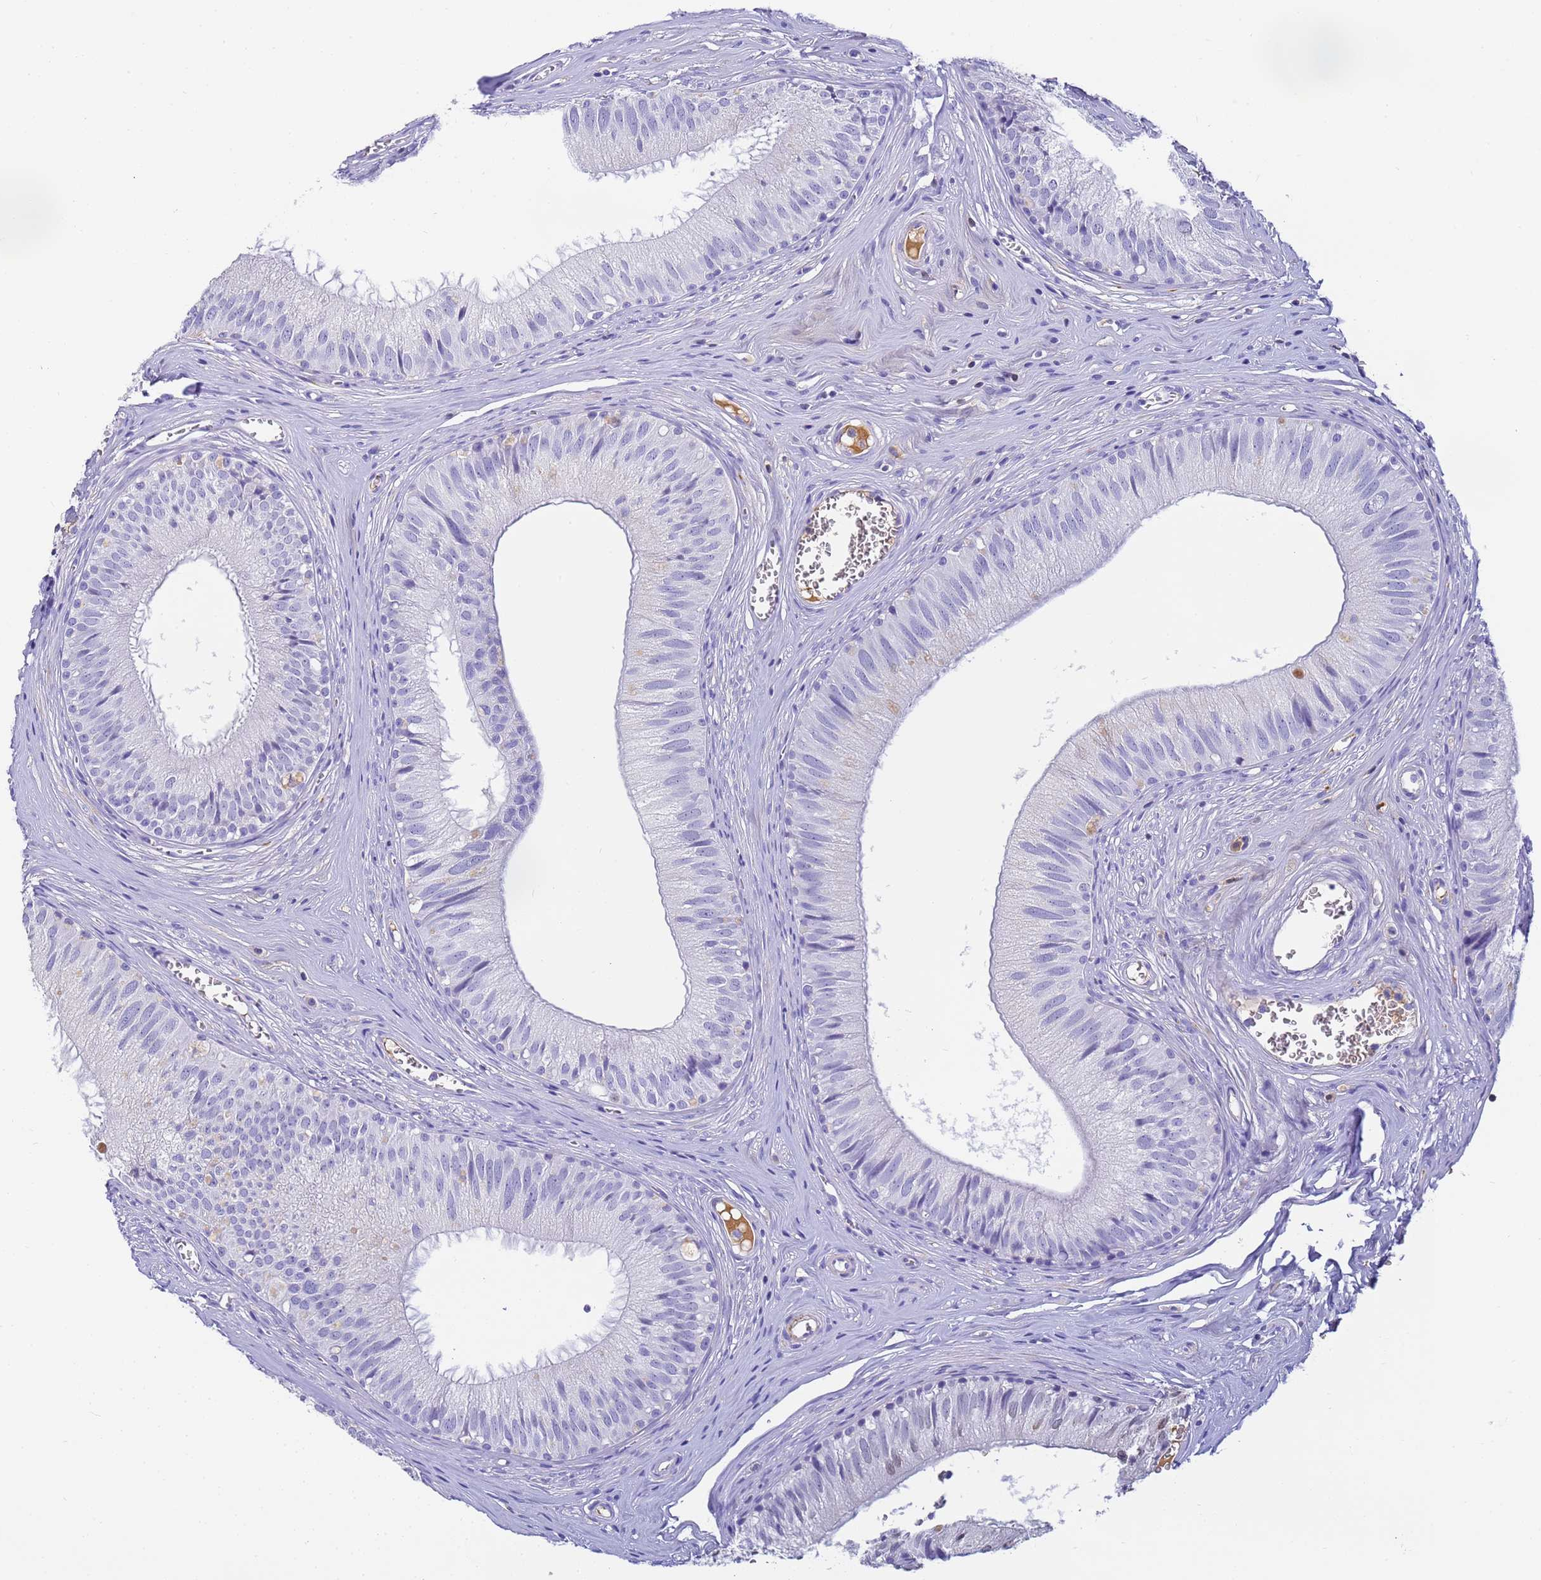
{"staining": {"intensity": "negative", "quantity": "none", "location": "none"}, "tissue": "epididymis", "cell_type": "Glandular cells", "image_type": "normal", "snomed": [{"axis": "morphology", "description": "Normal tissue, NOS"}, {"axis": "topography", "description": "Epididymis"}], "caption": "High magnification brightfield microscopy of benign epididymis stained with DAB (3,3'-diaminobenzidine) (brown) and counterstained with hematoxylin (blue): glandular cells show no significant positivity.", "gene": "CFHR1", "patient": {"sex": "male", "age": 36}}